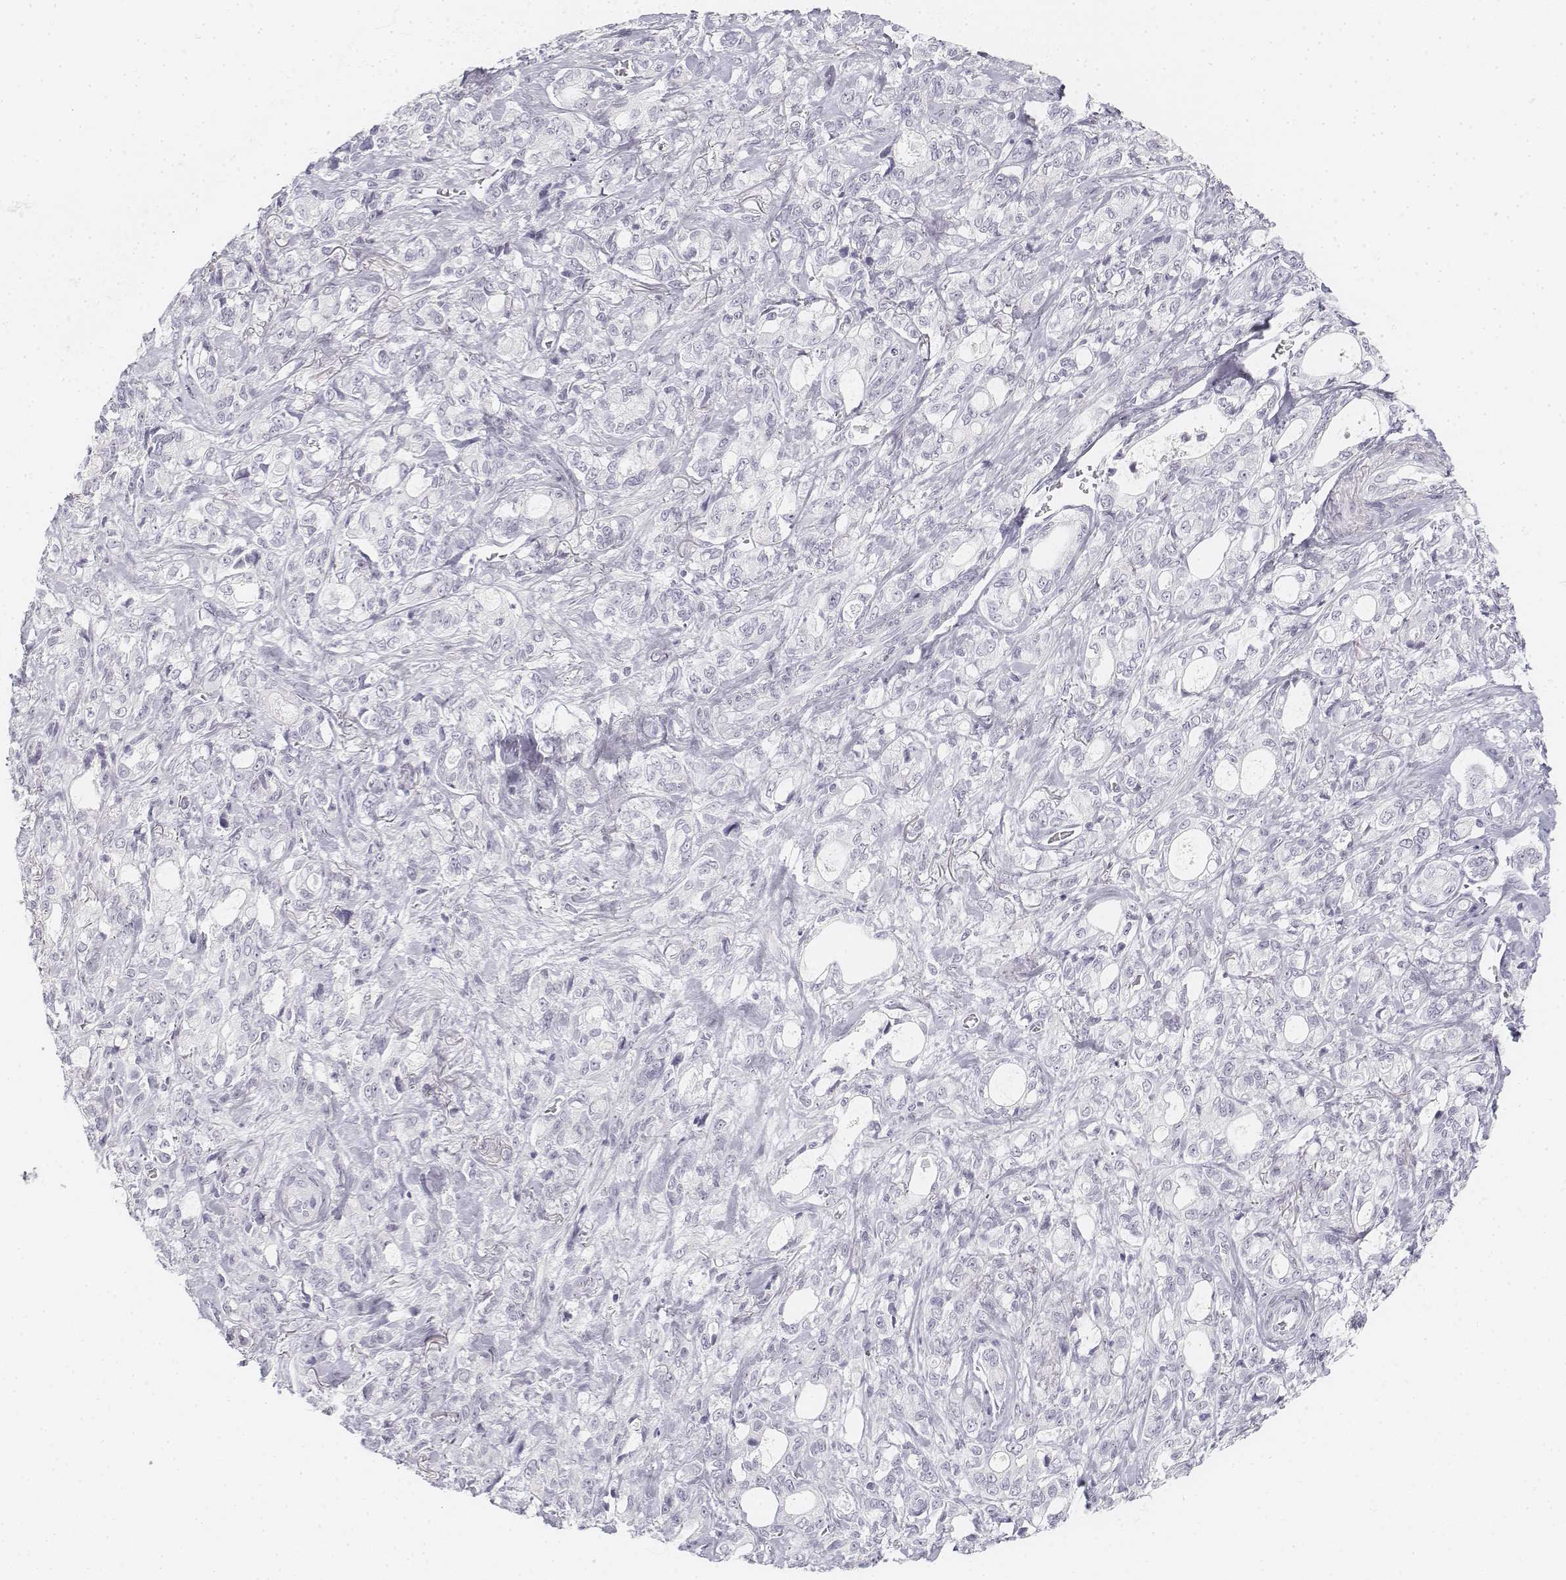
{"staining": {"intensity": "negative", "quantity": "none", "location": "none"}, "tissue": "stomach cancer", "cell_type": "Tumor cells", "image_type": "cancer", "snomed": [{"axis": "morphology", "description": "Adenocarcinoma, NOS"}, {"axis": "topography", "description": "Stomach"}], "caption": "Immunohistochemistry micrograph of neoplastic tissue: adenocarcinoma (stomach) stained with DAB shows no significant protein expression in tumor cells.", "gene": "KRT25", "patient": {"sex": "male", "age": 63}}